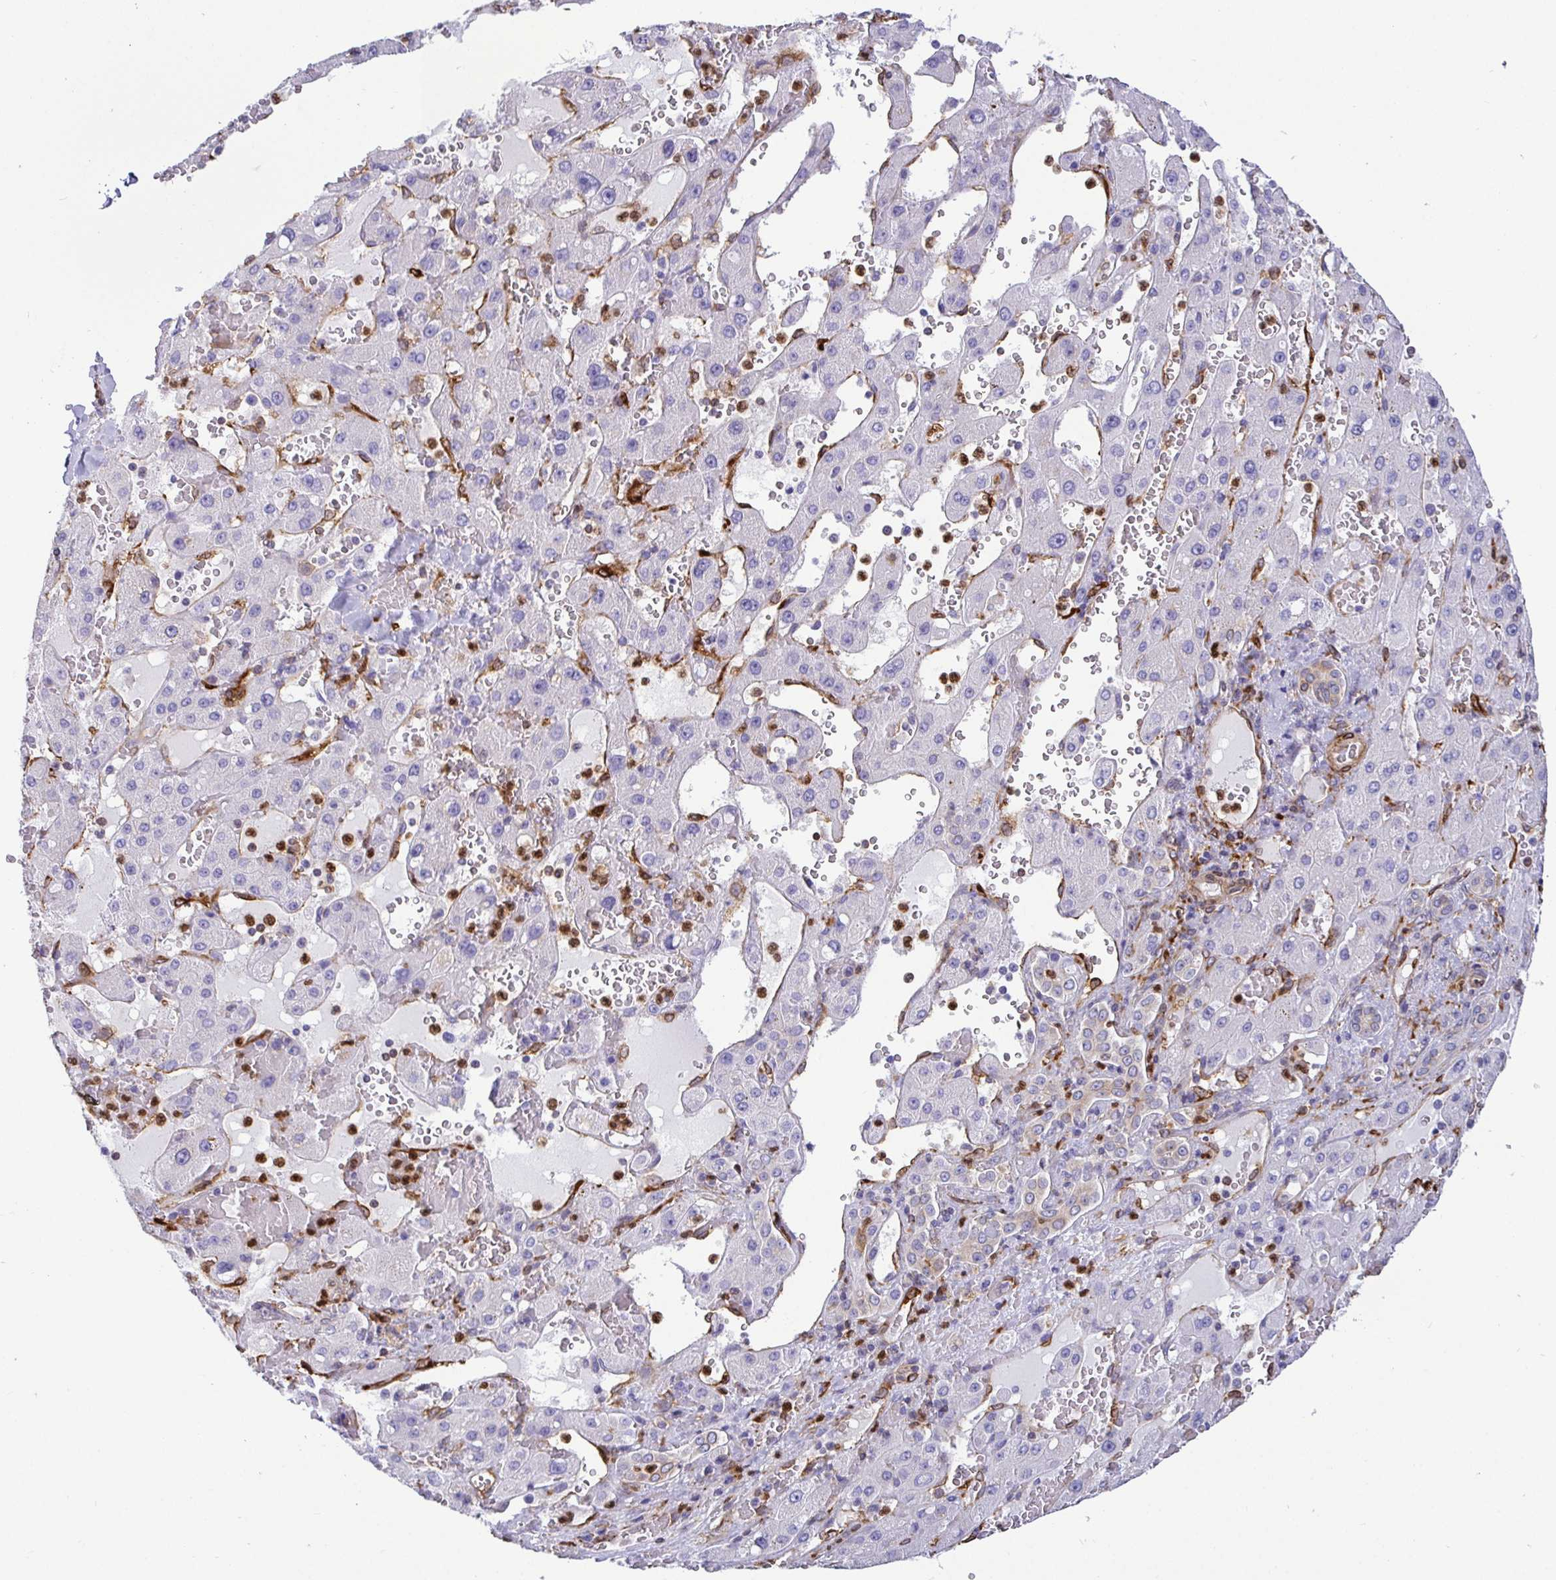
{"staining": {"intensity": "negative", "quantity": "none", "location": "none"}, "tissue": "liver cancer", "cell_type": "Tumor cells", "image_type": "cancer", "snomed": [{"axis": "morphology", "description": "Carcinoma, Hepatocellular, NOS"}, {"axis": "topography", "description": "Liver"}], "caption": "There is no significant expression in tumor cells of hepatocellular carcinoma (liver).", "gene": "TP53I11", "patient": {"sex": "female", "age": 73}}